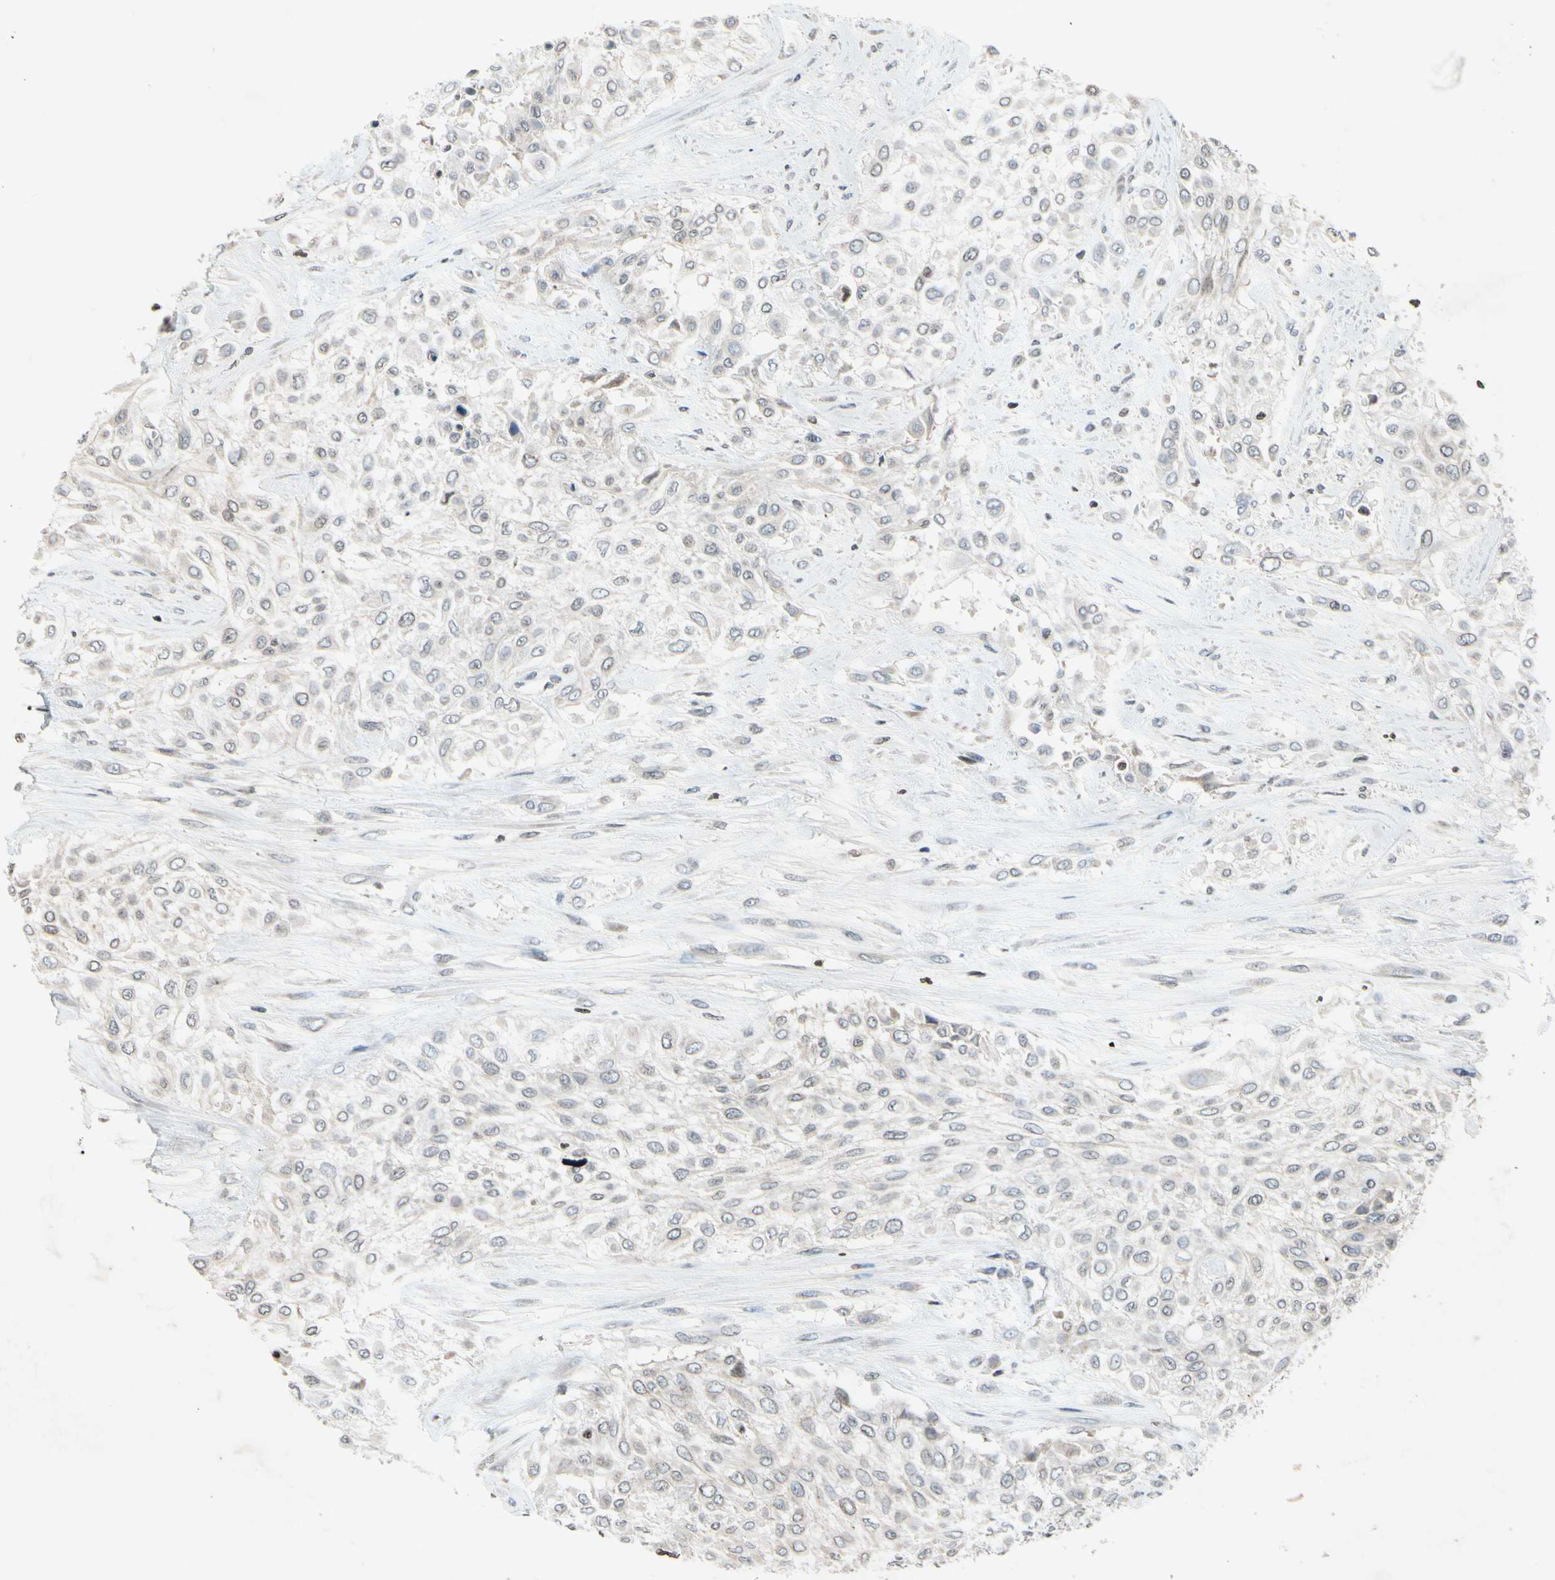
{"staining": {"intensity": "weak", "quantity": "25%-75%", "location": "cytoplasmic/membranous"}, "tissue": "urothelial cancer", "cell_type": "Tumor cells", "image_type": "cancer", "snomed": [{"axis": "morphology", "description": "Urothelial carcinoma, High grade"}, {"axis": "topography", "description": "Urinary bladder"}], "caption": "IHC staining of high-grade urothelial carcinoma, which displays low levels of weak cytoplasmic/membranous staining in approximately 25%-75% of tumor cells indicating weak cytoplasmic/membranous protein expression. The staining was performed using DAB (brown) for protein detection and nuclei were counterstained in hematoxylin (blue).", "gene": "CLDN11", "patient": {"sex": "male", "age": 57}}